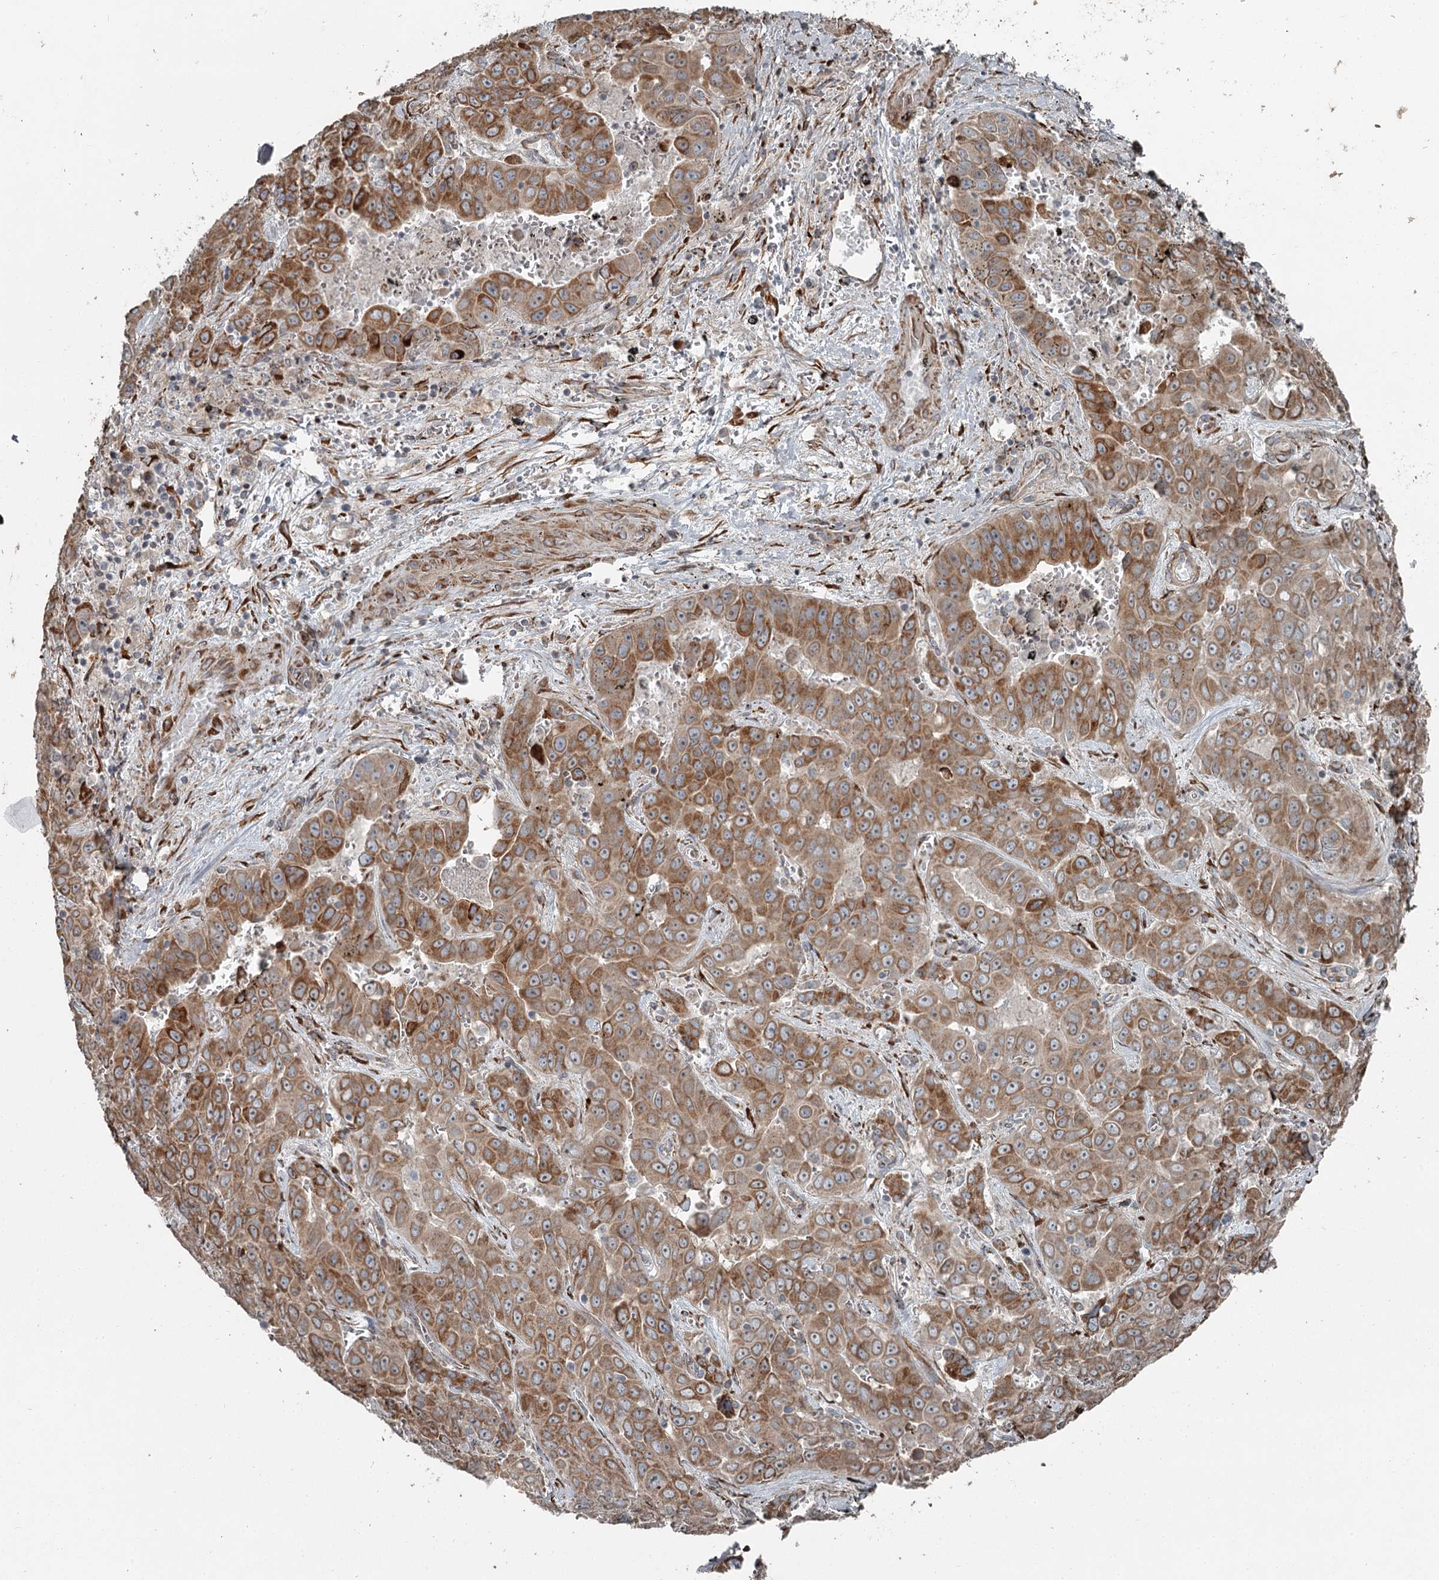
{"staining": {"intensity": "moderate", "quantity": ">75%", "location": "cytoplasmic/membranous"}, "tissue": "liver cancer", "cell_type": "Tumor cells", "image_type": "cancer", "snomed": [{"axis": "morphology", "description": "Cholangiocarcinoma"}, {"axis": "topography", "description": "Liver"}], "caption": "Approximately >75% of tumor cells in human liver cholangiocarcinoma display moderate cytoplasmic/membranous protein expression as visualized by brown immunohistochemical staining.", "gene": "RASSF8", "patient": {"sex": "female", "age": 52}}